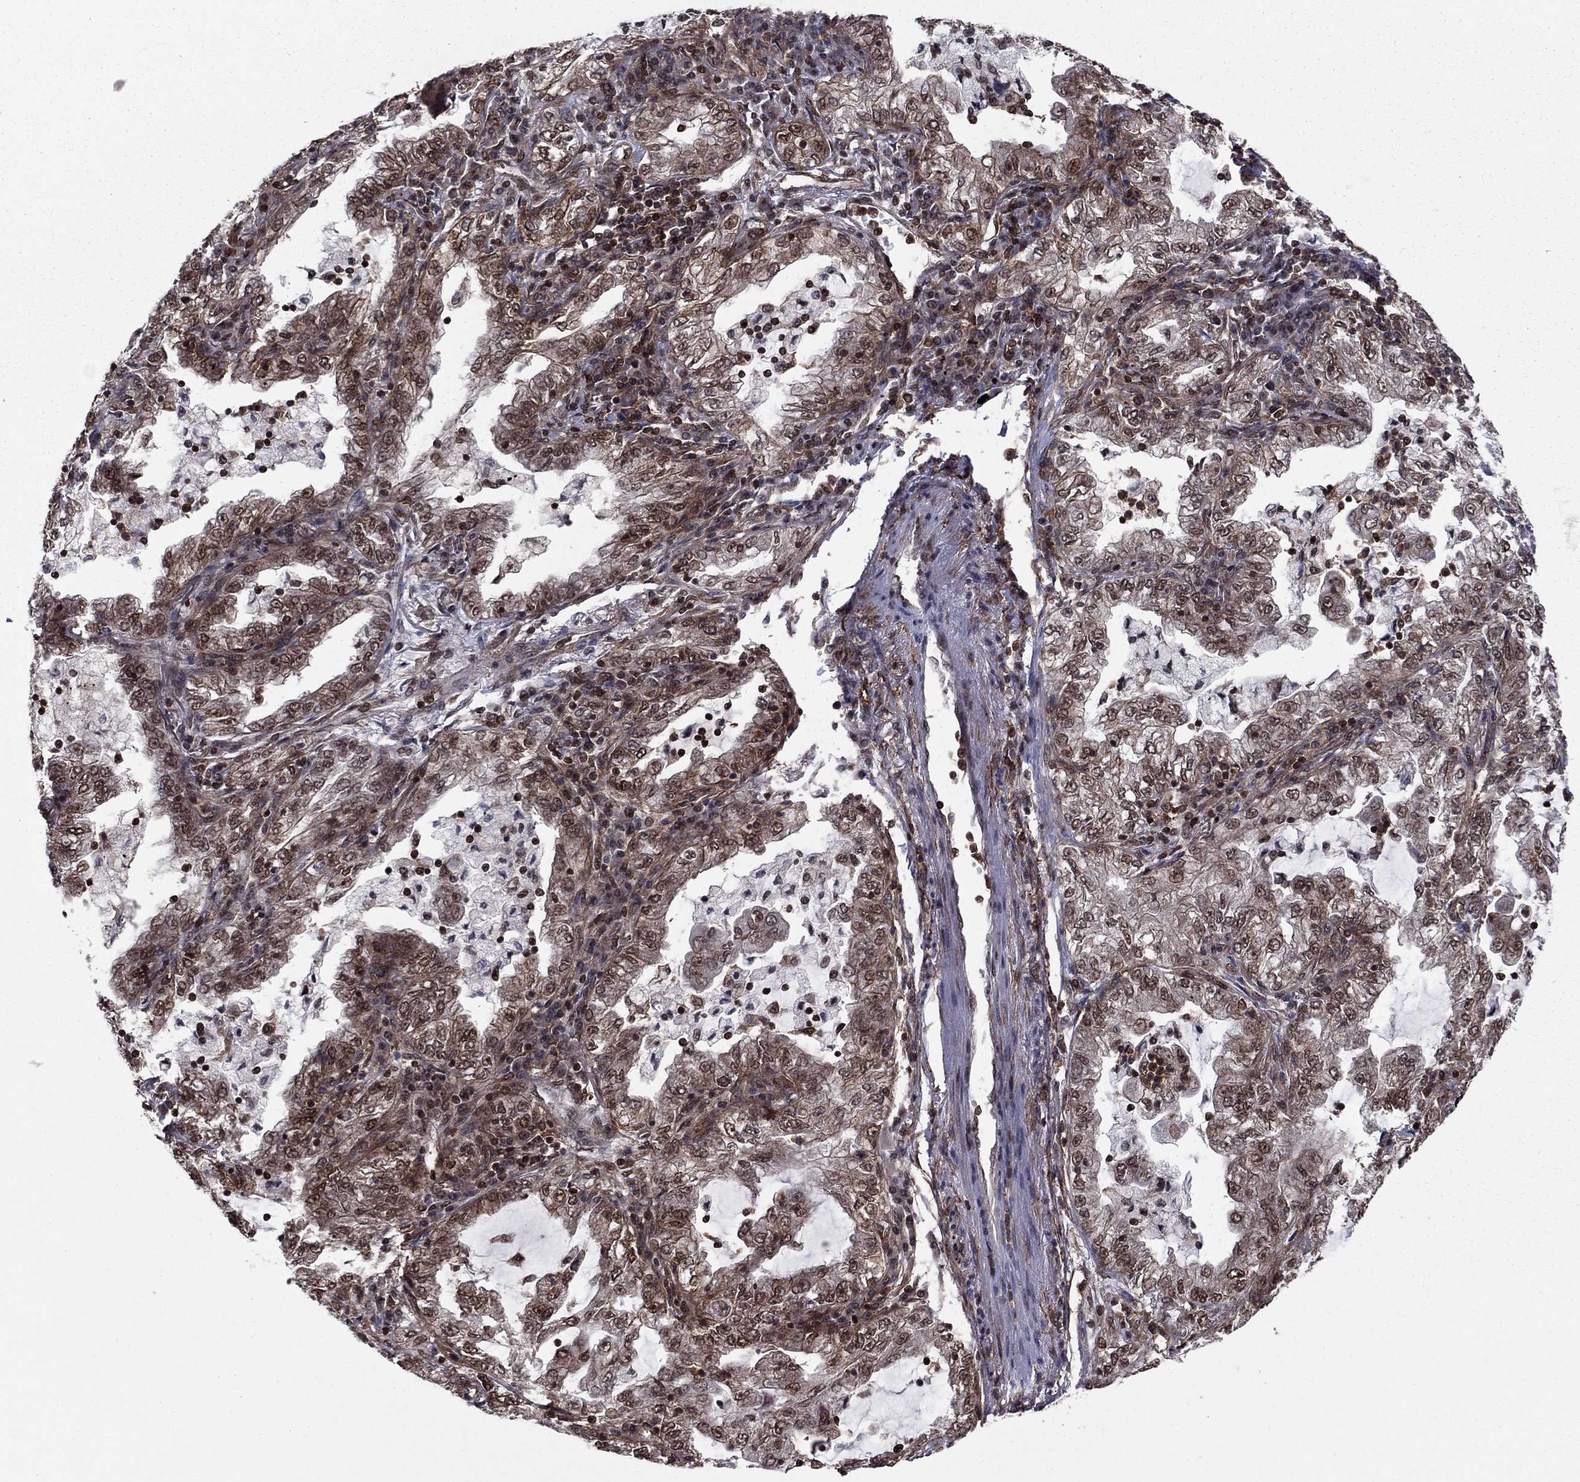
{"staining": {"intensity": "strong", "quantity": ">75%", "location": "cytoplasmic/membranous"}, "tissue": "lung cancer", "cell_type": "Tumor cells", "image_type": "cancer", "snomed": [{"axis": "morphology", "description": "Adenocarcinoma, NOS"}, {"axis": "topography", "description": "Lung"}], "caption": "Human adenocarcinoma (lung) stained with a brown dye reveals strong cytoplasmic/membranous positive positivity in approximately >75% of tumor cells.", "gene": "SSX2IP", "patient": {"sex": "female", "age": 73}}